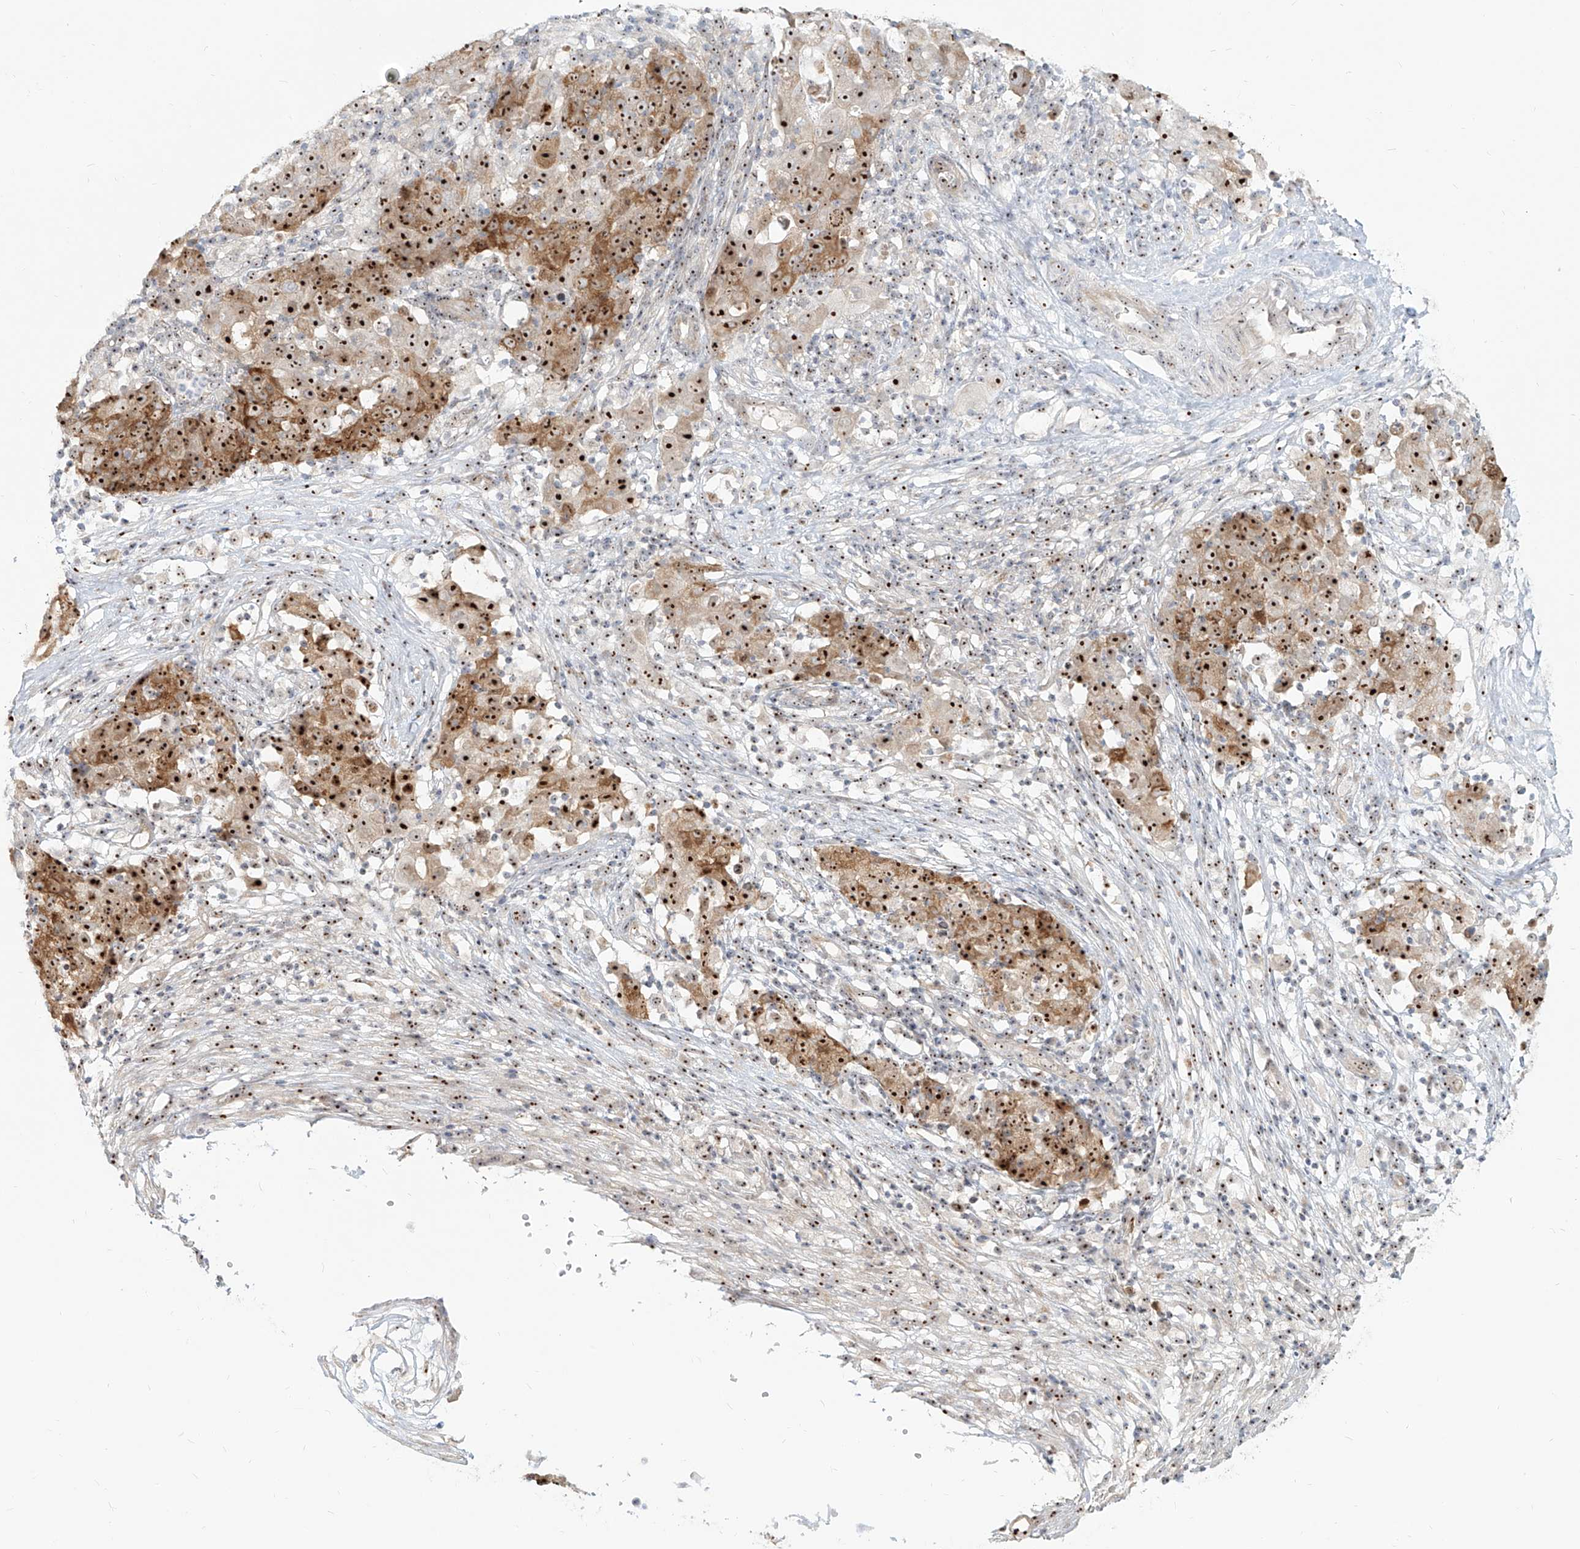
{"staining": {"intensity": "strong", "quantity": ">75%", "location": "cytoplasmic/membranous,nuclear"}, "tissue": "ovarian cancer", "cell_type": "Tumor cells", "image_type": "cancer", "snomed": [{"axis": "morphology", "description": "Carcinoma, endometroid"}, {"axis": "topography", "description": "Ovary"}], "caption": "Immunohistochemical staining of ovarian endometroid carcinoma displays high levels of strong cytoplasmic/membranous and nuclear protein staining in about >75% of tumor cells. (IHC, brightfield microscopy, high magnification).", "gene": "BYSL", "patient": {"sex": "female", "age": 42}}